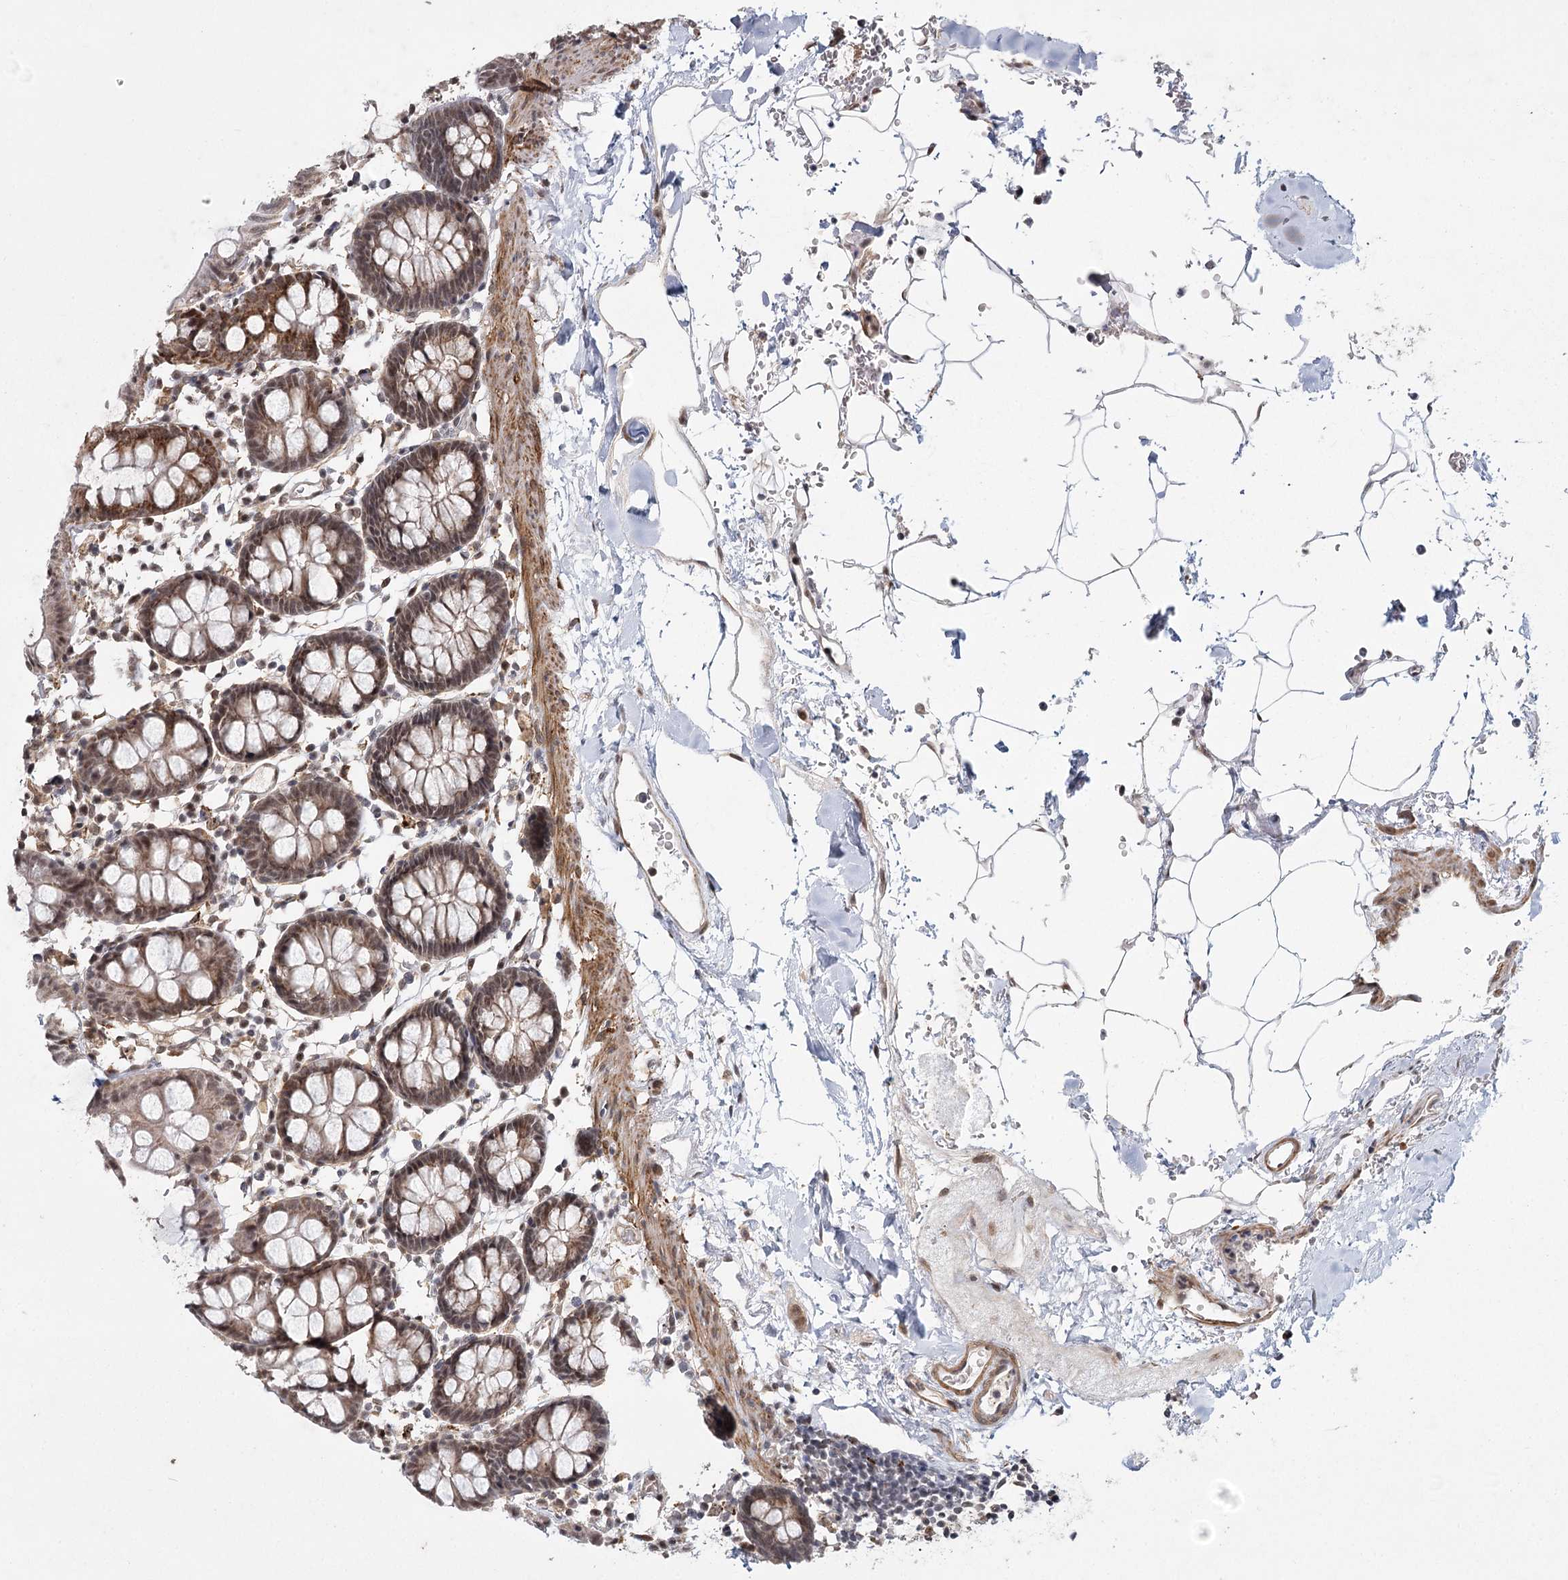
{"staining": {"intensity": "weak", "quantity": "25%-75%", "location": "cytoplasmic/membranous,nuclear"}, "tissue": "colon", "cell_type": "Endothelial cells", "image_type": "normal", "snomed": [{"axis": "morphology", "description": "Normal tissue, NOS"}, {"axis": "topography", "description": "Colon"}], "caption": "The image demonstrates staining of normal colon, revealing weak cytoplasmic/membranous,nuclear protein expression (brown color) within endothelial cells.", "gene": "ZCCHC24", "patient": {"sex": "male", "age": 75}}